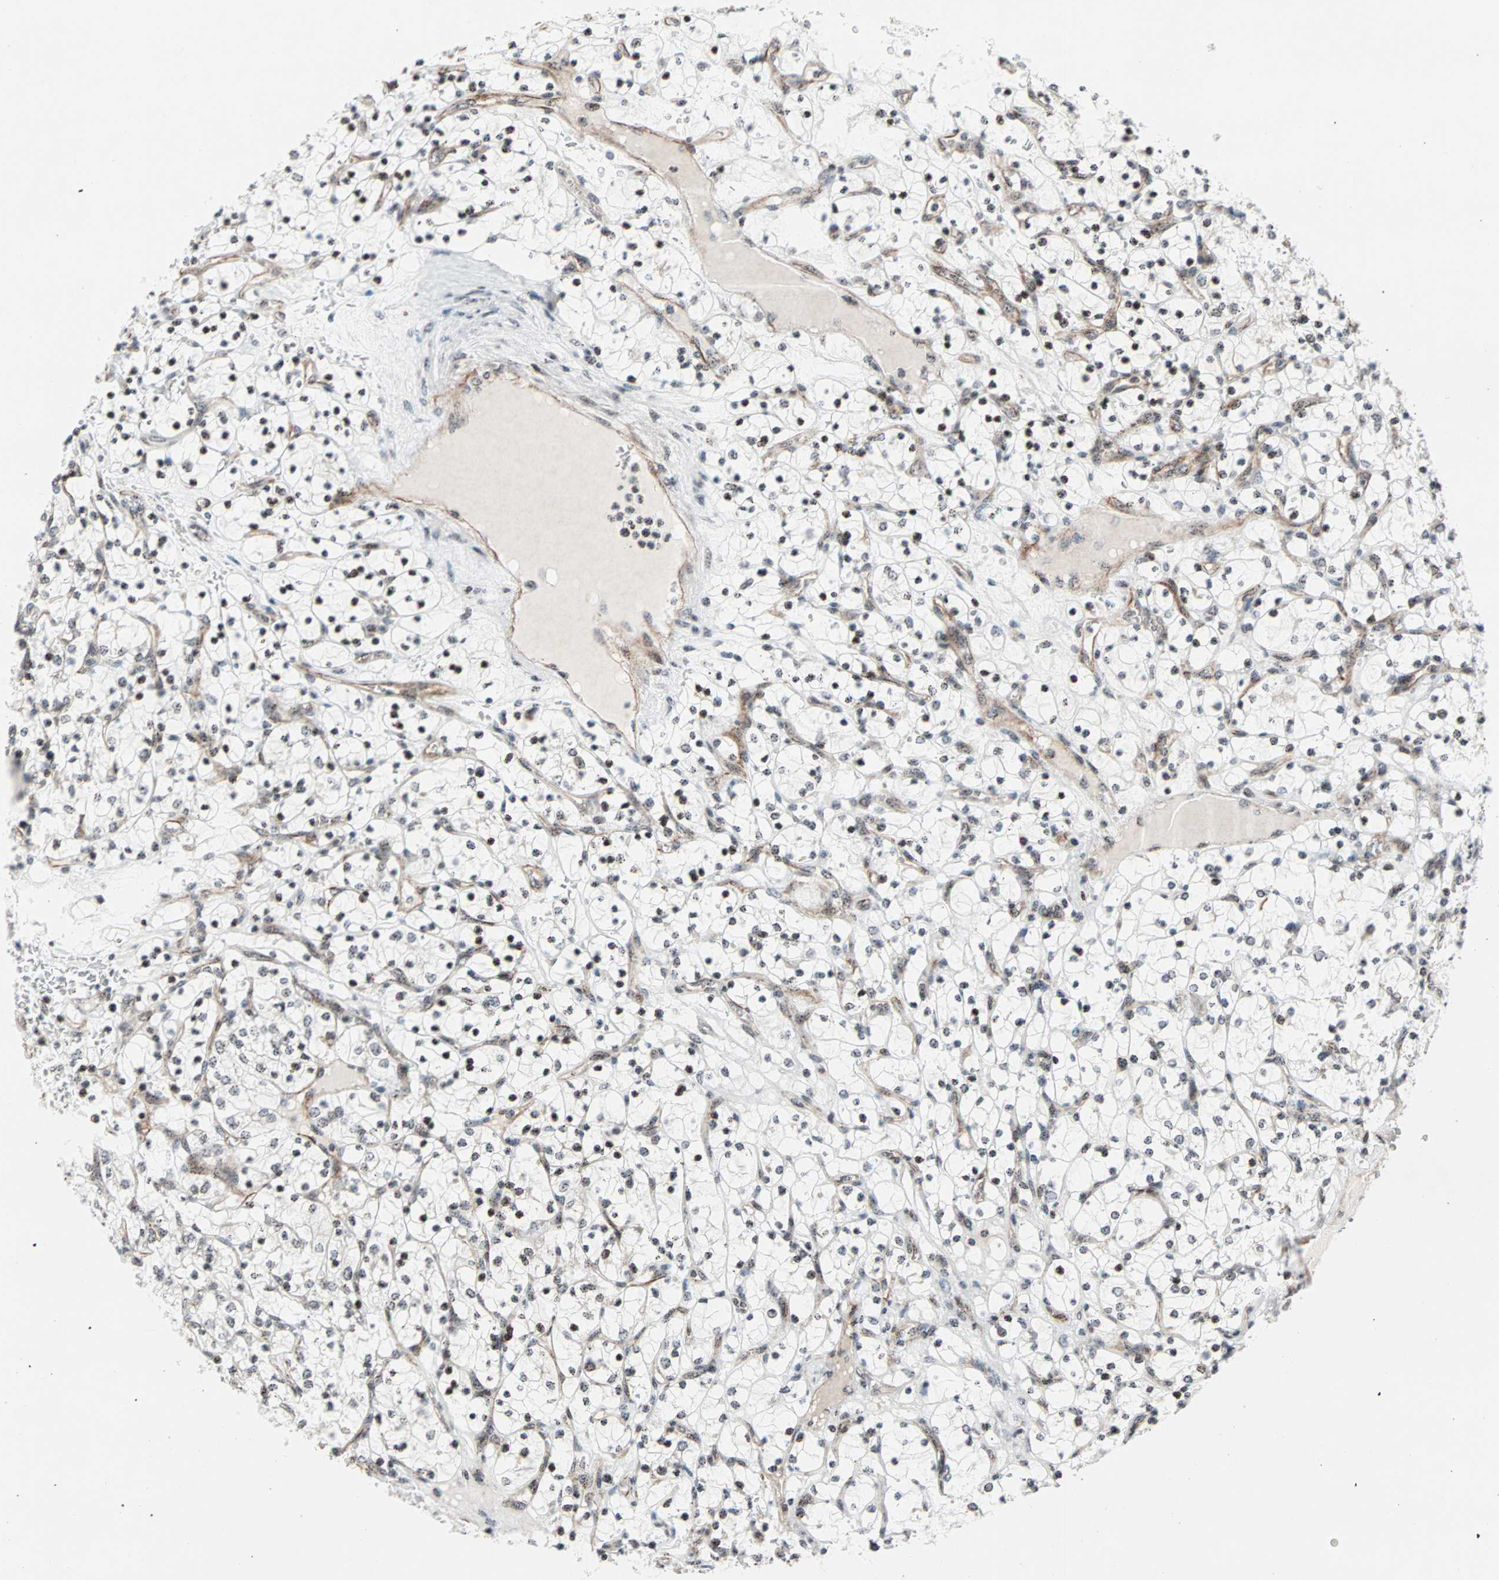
{"staining": {"intensity": "weak", "quantity": ">75%", "location": "nuclear"}, "tissue": "renal cancer", "cell_type": "Tumor cells", "image_type": "cancer", "snomed": [{"axis": "morphology", "description": "Adenocarcinoma, NOS"}, {"axis": "topography", "description": "Kidney"}], "caption": "IHC staining of renal adenocarcinoma, which shows low levels of weak nuclear expression in about >75% of tumor cells indicating weak nuclear protein positivity. The staining was performed using DAB (3,3'-diaminobenzidine) (brown) for protein detection and nuclei were counterstained in hematoxylin (blue).", "gene": "CENPA", "patient": {"sex": "female", "age": 69}}